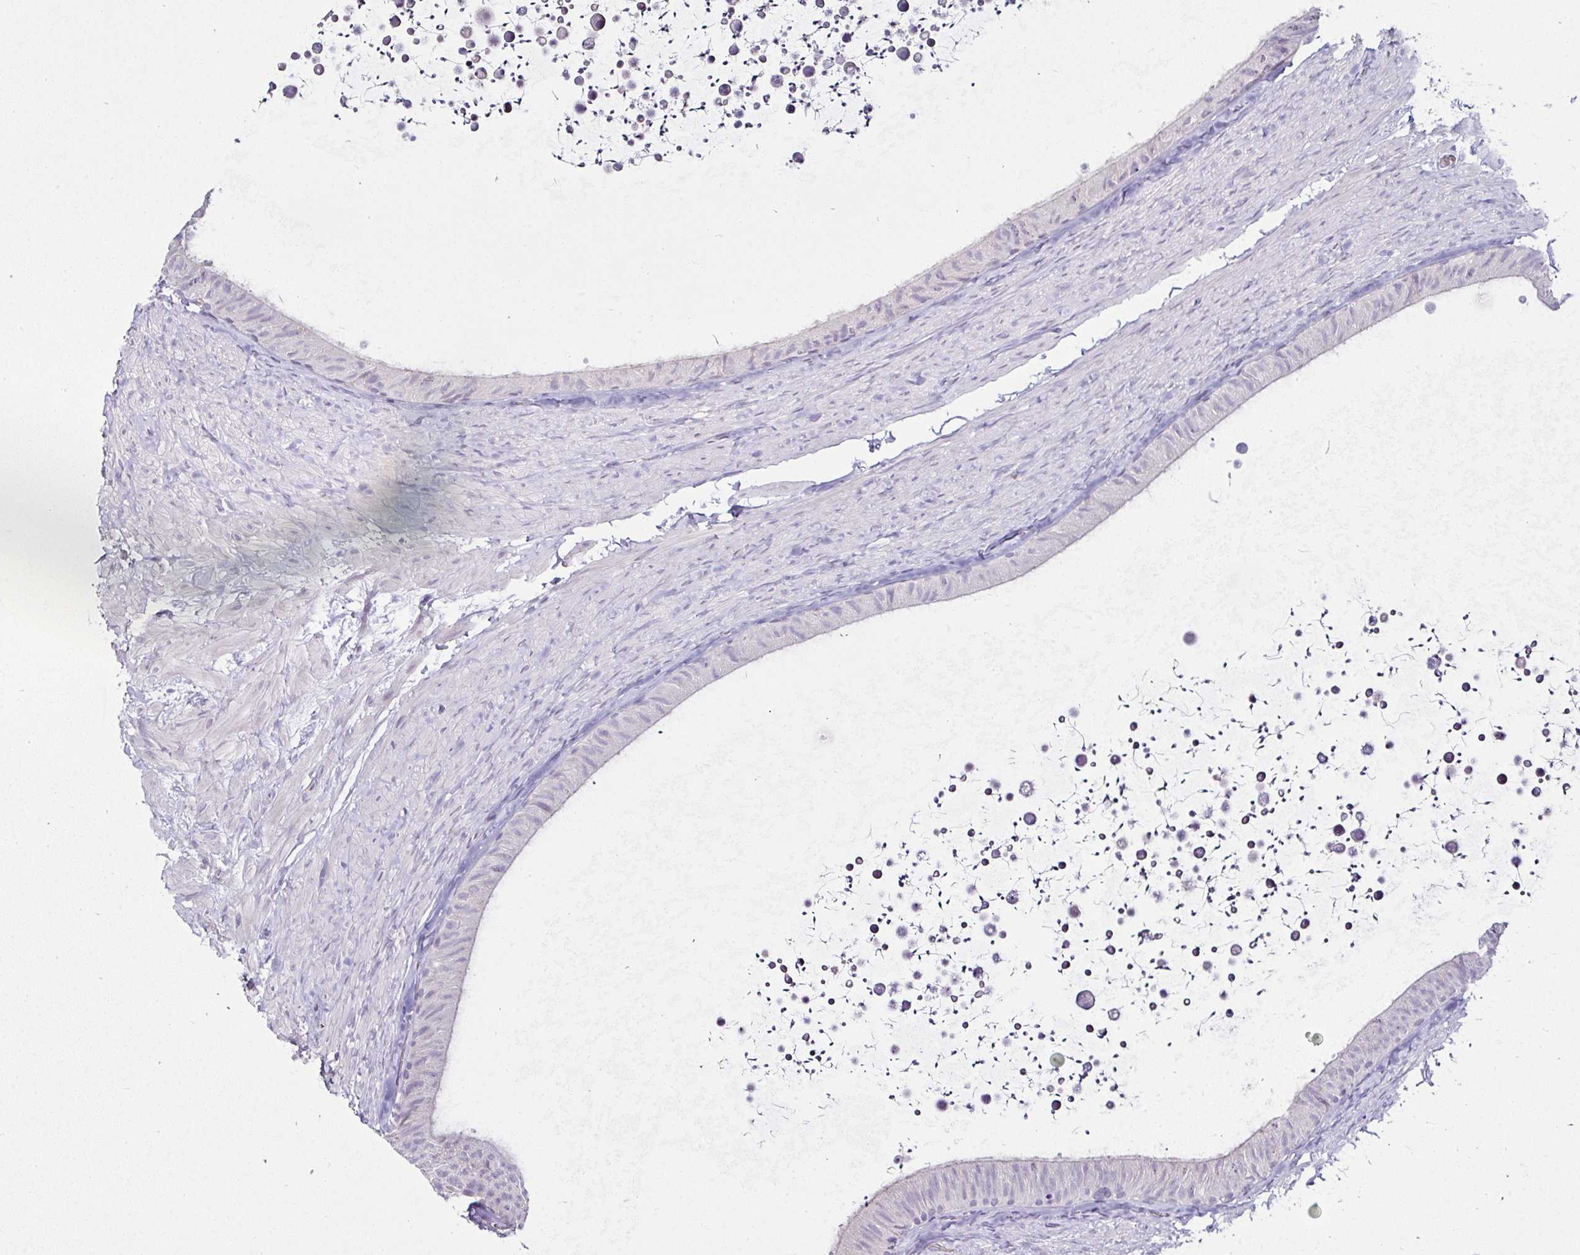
{"staining": {"intensity": "negative", "quantity": "none", "location": "none"}, "tissue": "epididymis", "cell_type": "Glandular cells", "image_type": "normal", "snomed": [{"axis": "morphology", "description": "Normal tissue, NOS"}, {"axis": "topography", "description": "Epididymis, spermatic cord, NOS"}, {"axis": "topography", "description": "Epididymis"}], "caption": "This is an IHC micrograph of unremarkable human epididymis. There is no positivity in glandular cells.", "gene": "SERPINB3", "patient": {"sex": "male", "age": 31}}